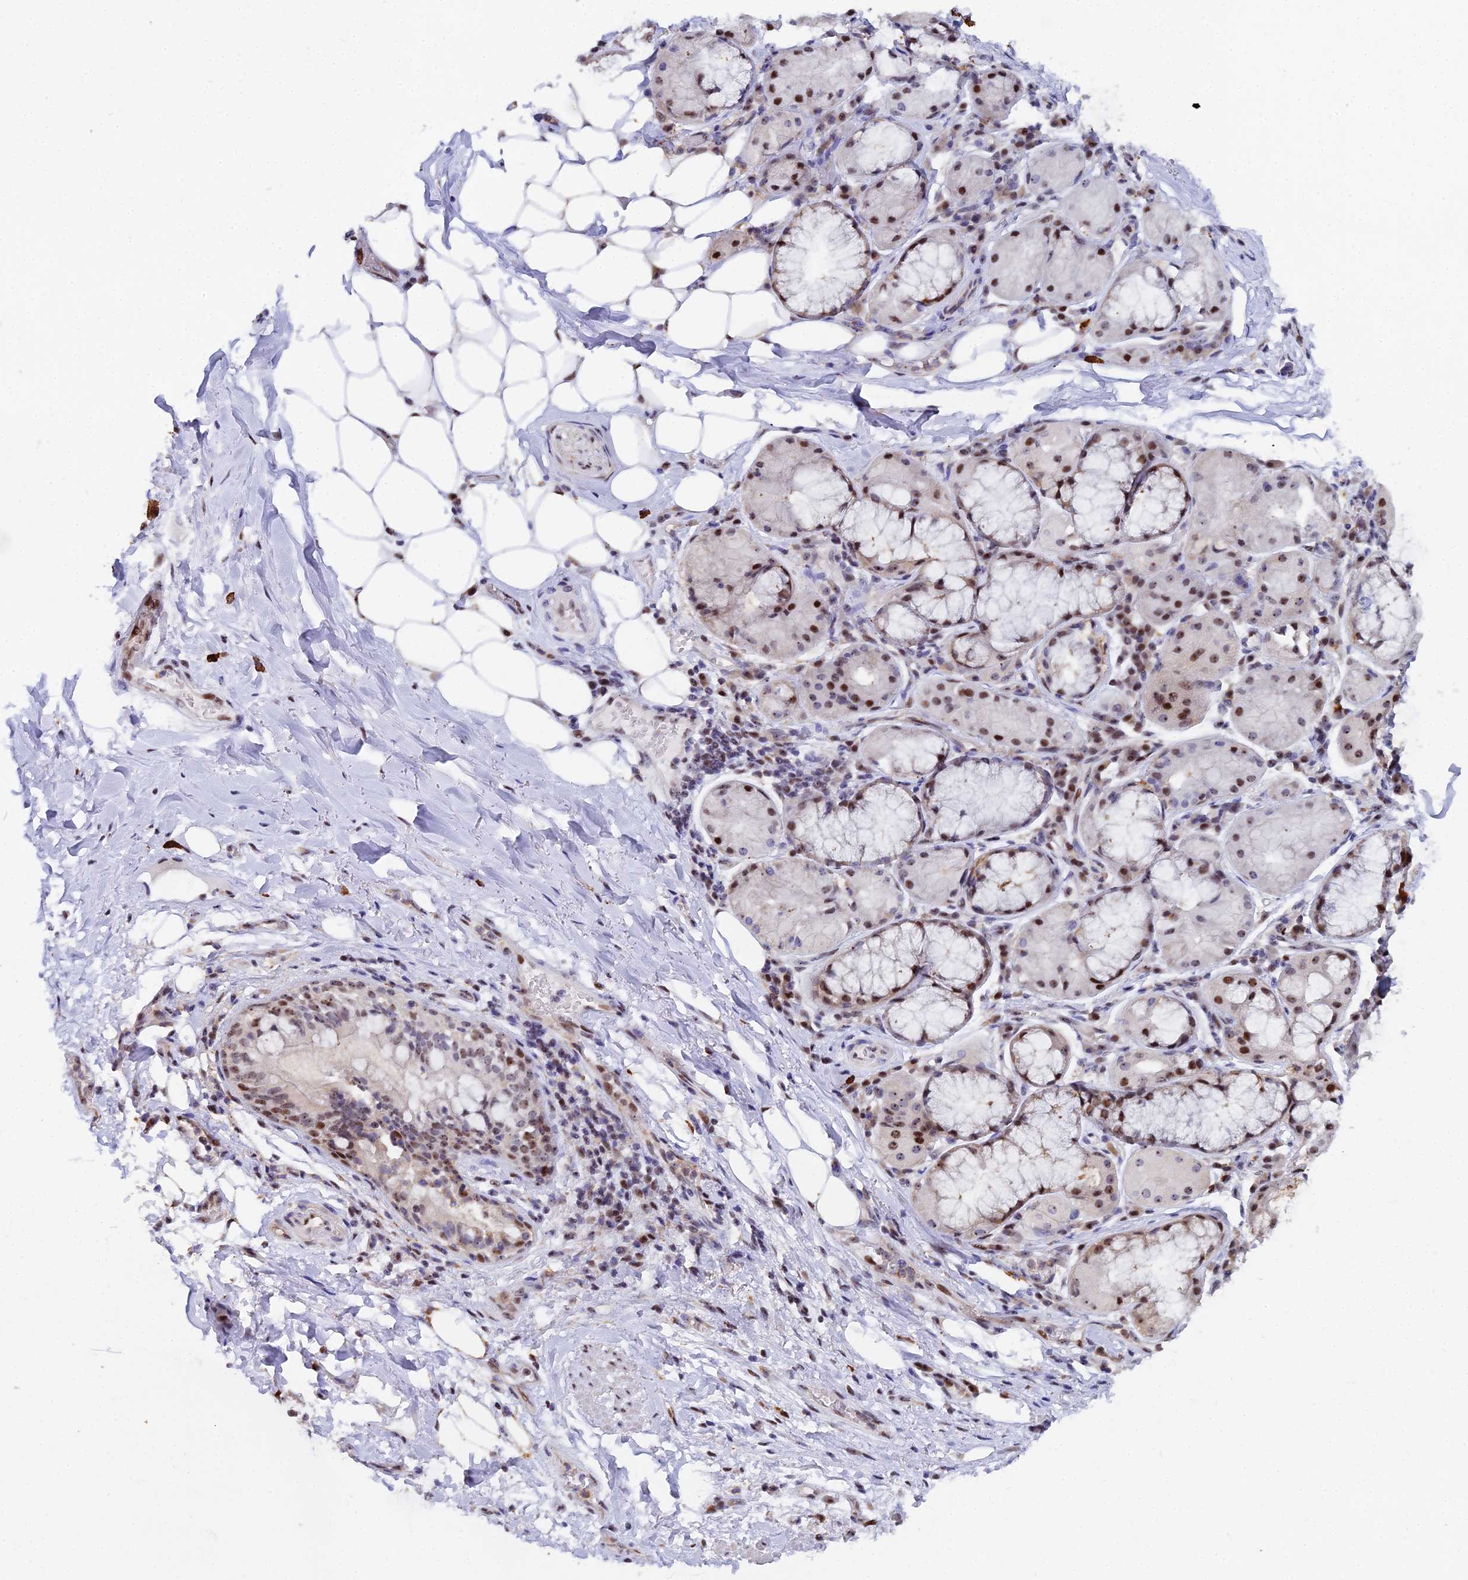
{"staining": {"intensity": "moderate", "quantity": ">75%", "location": "nuclear"}, "tissue": "adipose tissue", "cell_type": "Adipocytes", "image_type": "normal", "snomed": [{"axis": "morphology", "description": "Normal tissue, NOS"}, {"axis": "topography", "description": "Lymph node"}, {"axis": "topography", "description": "Cartilage tissue"}, {"axis": "topography", "description": "Bronchus"}], "caption": "DAB immunohistochemical staining of normal human adipose tissue displays moderate nuclear protein positivity in about >75% of adipocytes. (Brightfield microscopy of DAB IHC at high magnification).", "gene": "TIFA", "patient": {"sex": "male", "age": 63}}